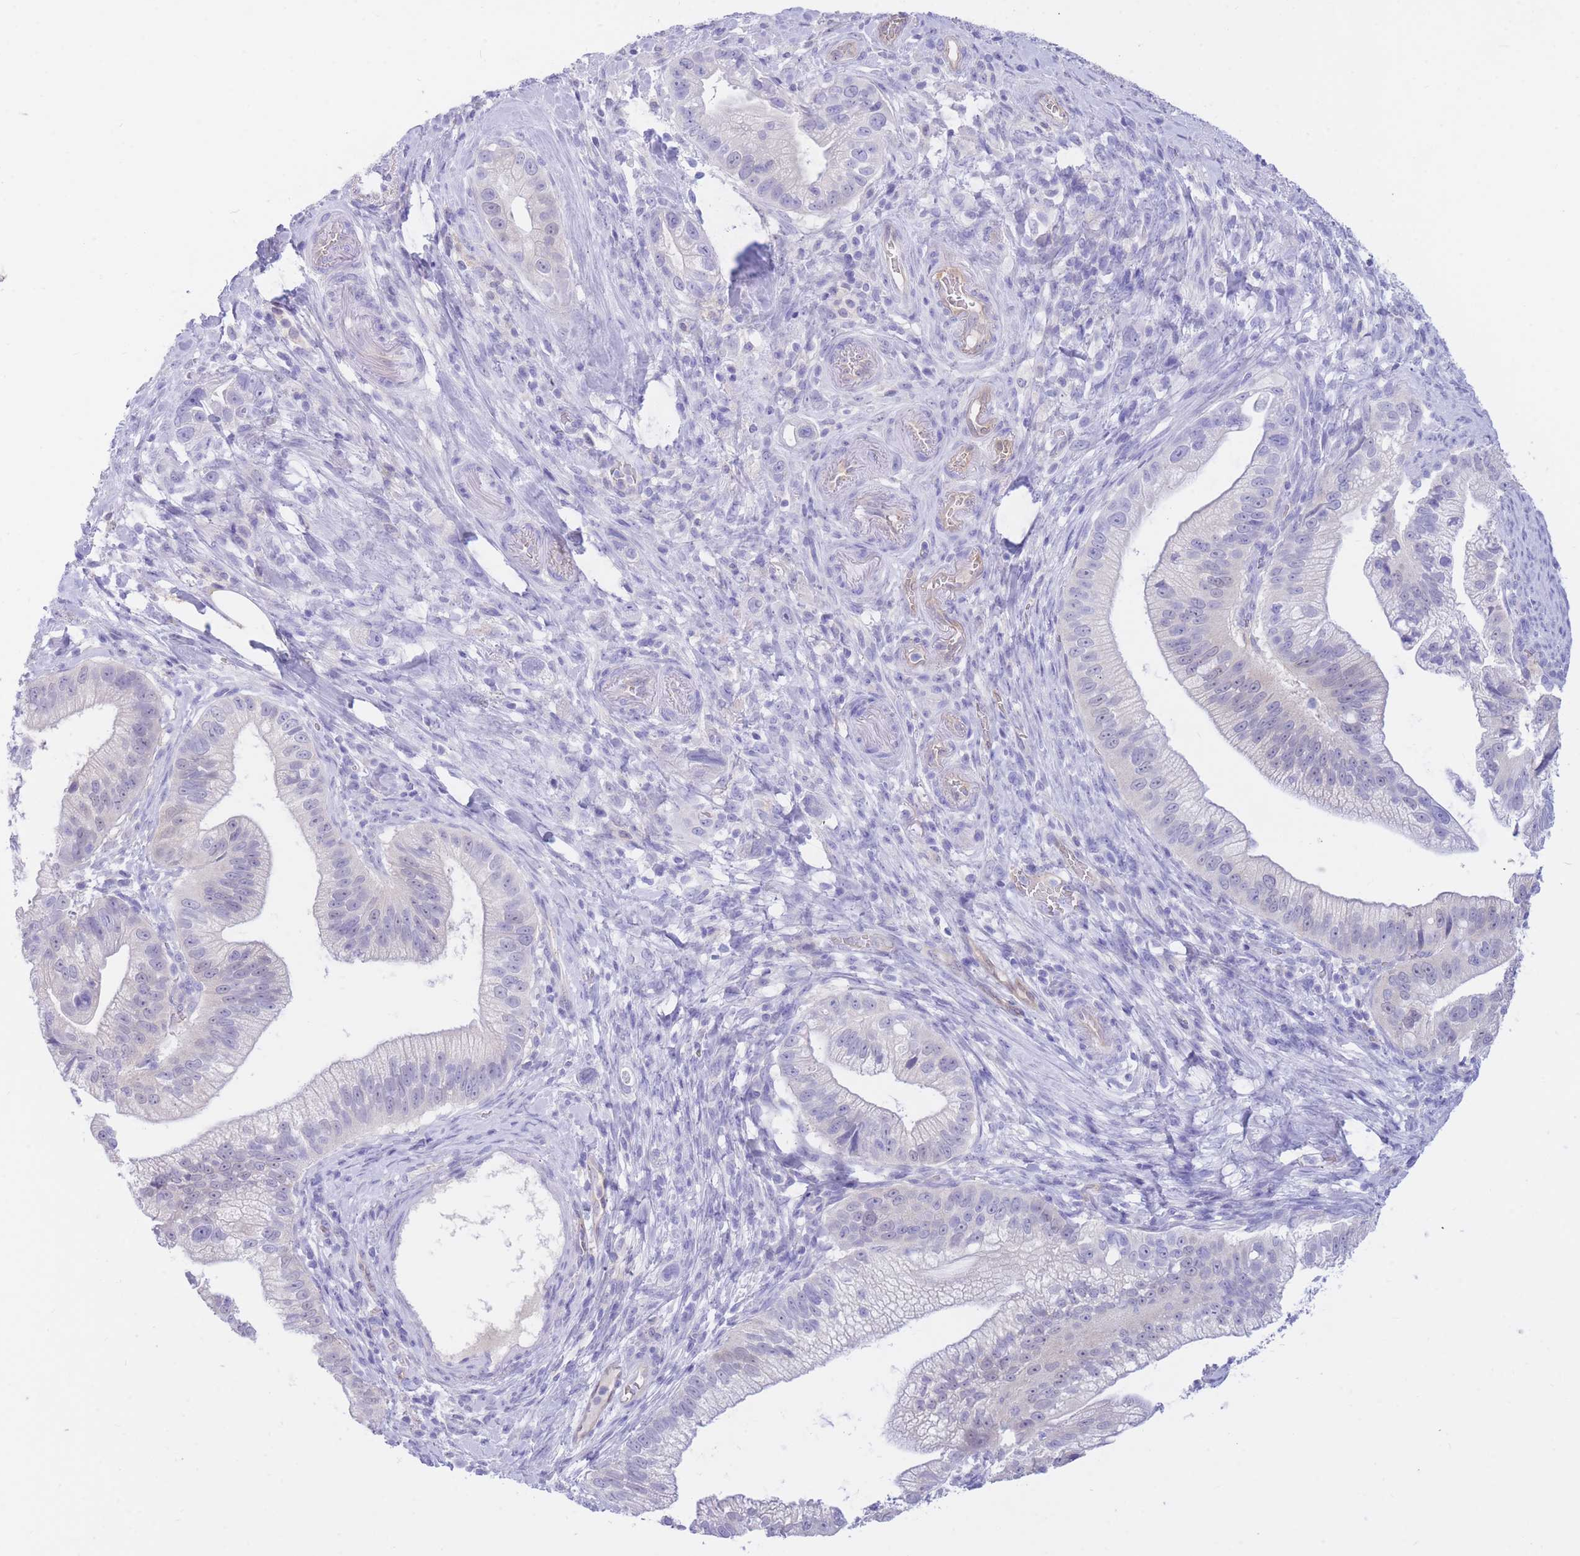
{"staining": {"intensity": "negative", "quantity": "none", "location": "none"}, "tissue": "pancreatic cancer", "cell_type": "Tumor cells", "image_type": "cancer", "snomed": [{"axis": "morphology", "description": "Adenocarcinoma, NOS"}, {"axis": "topography", "description": "Pancreas"}], "caption": "The micrograph demonstrates no significant positivity in tumor cells of pancreatic cancer. Brightfield microscopy of immunohistochemistry stained with DAB (brown) and hematoxylin (blue), captured at high magnification.", "gene": "SULT1A1", "patient": {"sex": "male", "age": 70}}